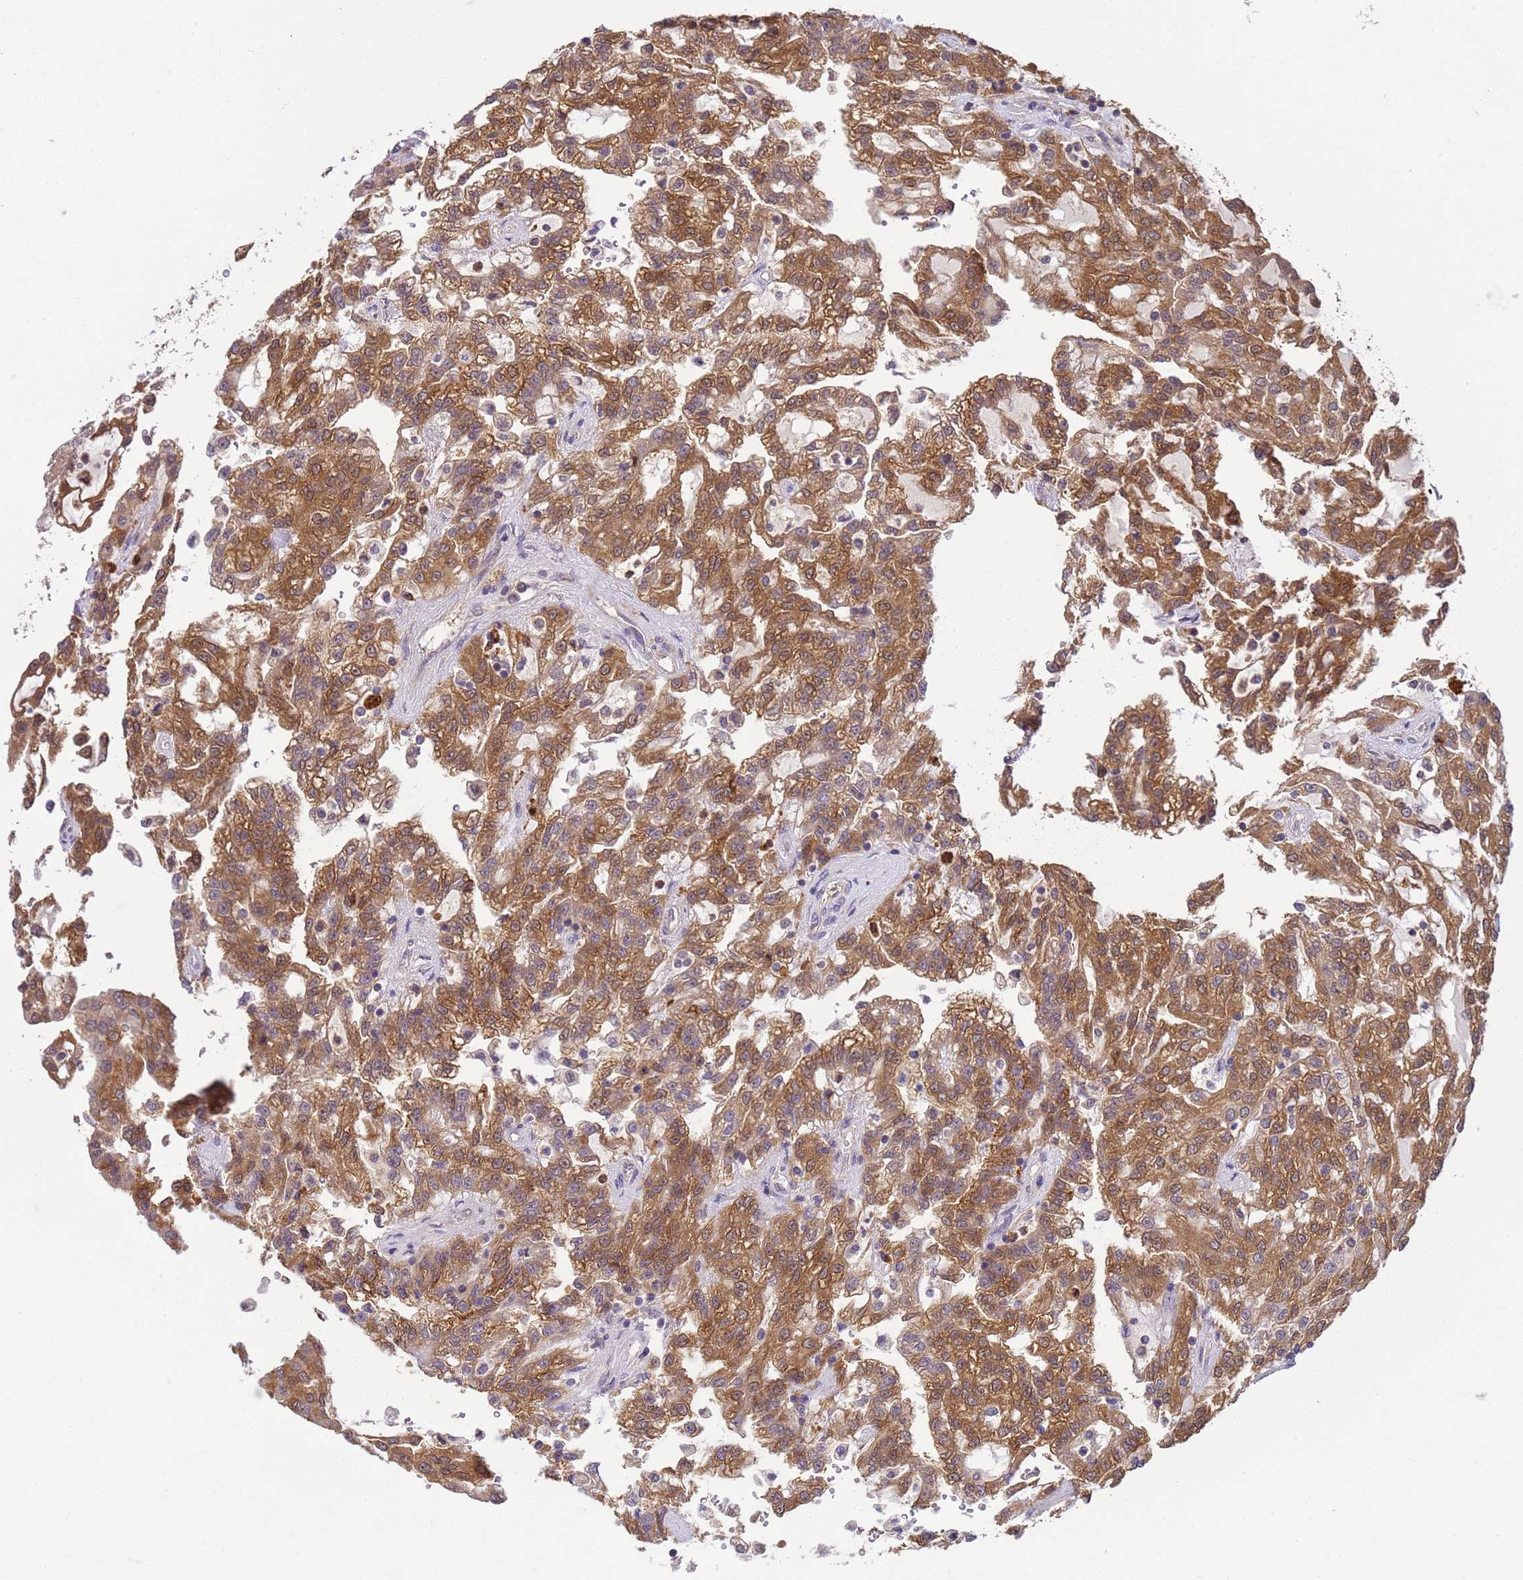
{"staining": {"intensity": "moderate", "quantity": ">75%", "location": "cytoplasmic/membranous,nuclear"}, "tissue": "renal cancer", "cell_type": "Tumor cells", "image_type": "cancer", "snomed": [{"axis": "morphology", "description": "Adenocarcinoma, NOS"}, {"axis": "topography", "description": "Kidney"}], "caption": "Protein staining displays moderate cytoplasmic/membranous and nuclear positivity in about >75% of tumor cells in renal adenocarcinoma.", "gene": "NPEPPS", "patient": {"sex": "male", "age": 63}}